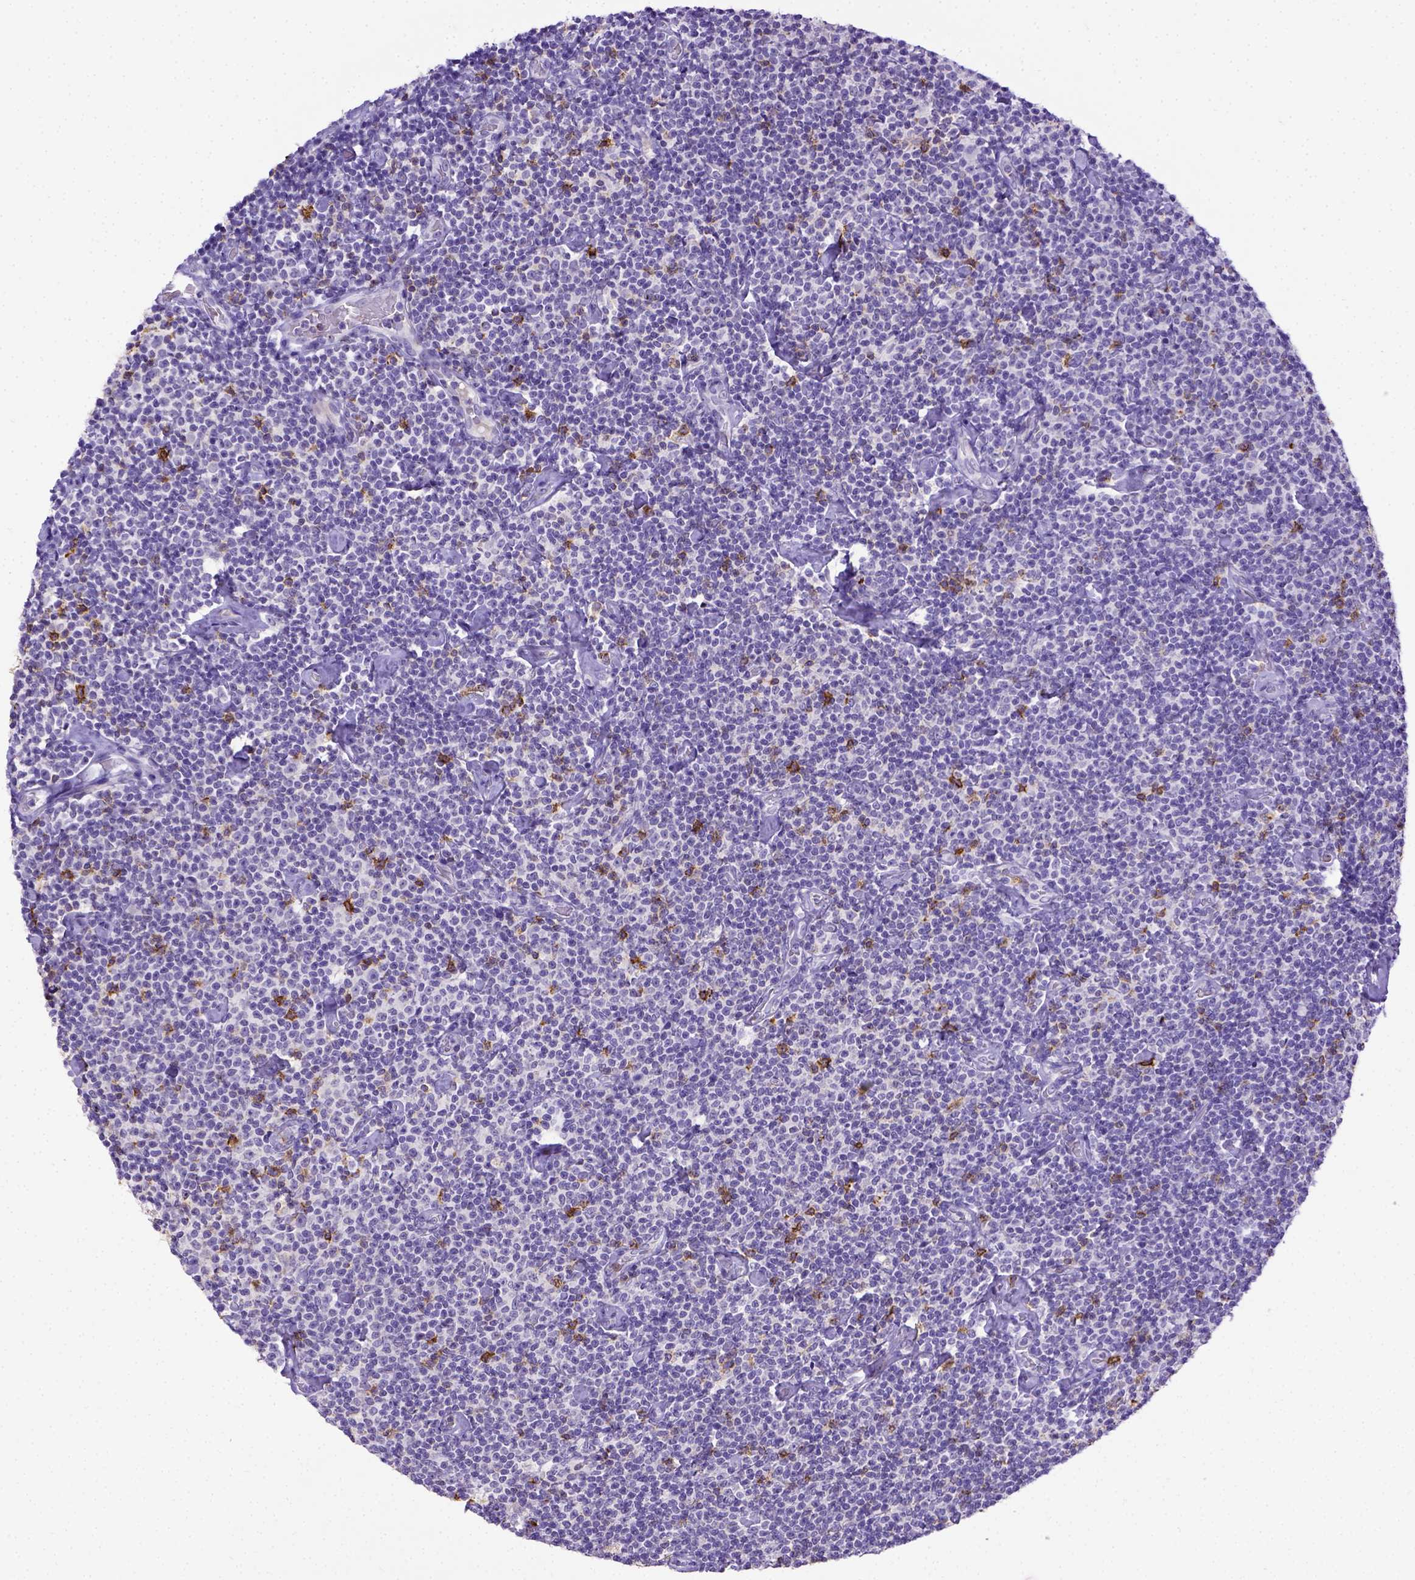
{"staining": {"intensity": "negative", "quantity": "none", "location": "none"}, "tissue": "lymphoma", "cell_type": "Tumor cells", "image_type": "cancer", "snomed": [{"axis": "morphology", "description": "Malignant lymphoma, non-Hodgkin's type, Low grade"}, {"axis": "topography", "description": "Lymph node"}], "caption": "A high-resolution photomicrograph shows IHC staining of lymphoma, which displays no significant staining in tumor cells.", "gene": "B3GAT1", "patient": {"sex": "male", "age": 81}}